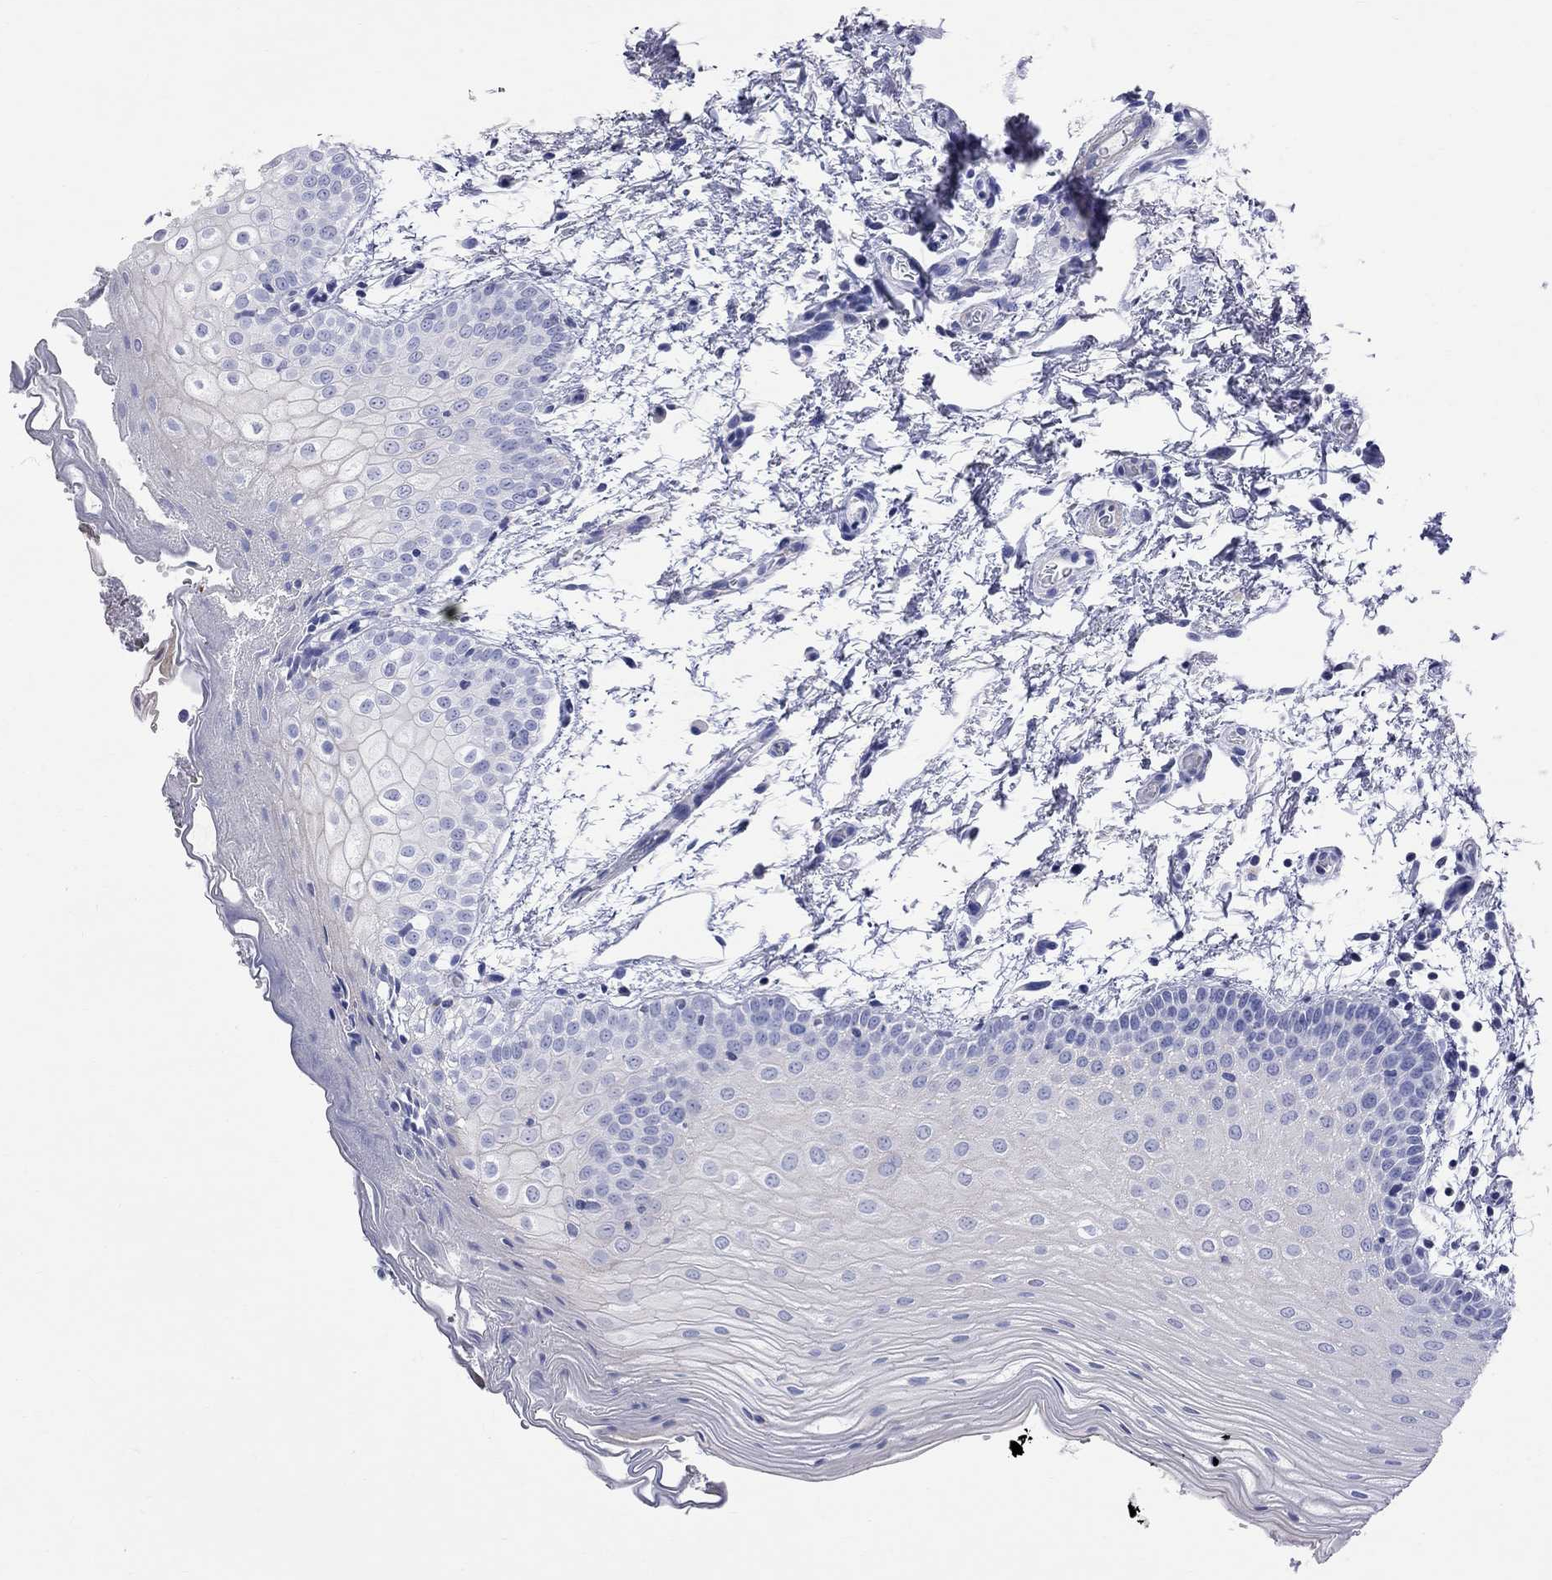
{"staining": {"intensity": "negative", "quantity": "none", "location": "none"}, "tissue": "oral mucosa", "cell_type": "Squamous epithelial cells", "image_type": "normal", "snomed": [{"axis": "morphology", "description": "Normal tissue, NOS"}, {"axis": "topography", "description": "Oral tissue"}, {"axis": "topography", "description": "Tounge, NOS"}], "caption": "Micrograph shows no protein staining in squamous epithelial cells of unremarkable oral mucosa. The staining was performed using DAB (3,3'-diaminobenzidine) to visualize the protein expression in brown, while the nuclei were stained in blue with hematoxylin (Magnification: 20x).", "gene": "S100A3", "patient": {"sex": "female", "age": 86}}